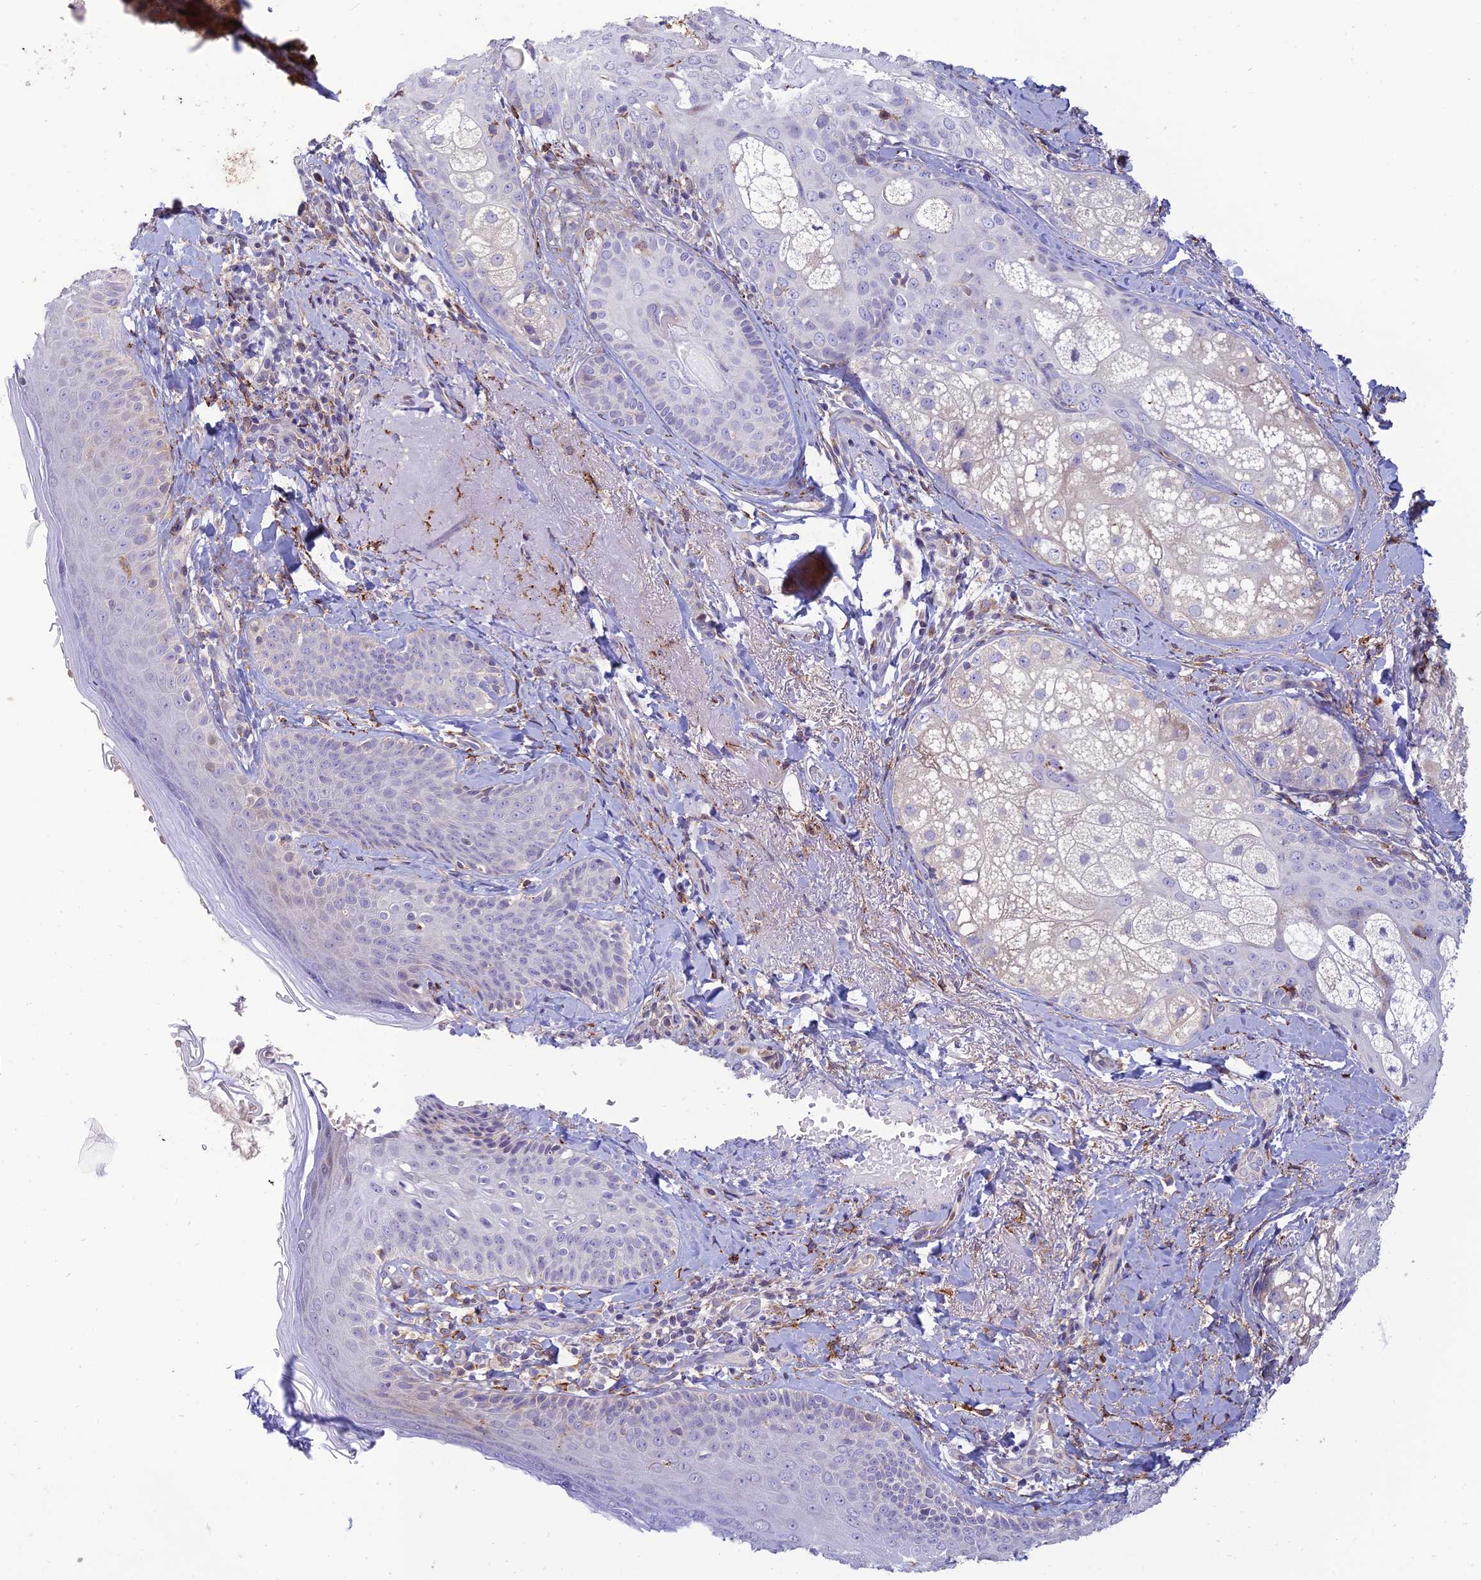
{"staining": {"intensity": "weak", "quantity": "25%-75%", "location": "cytoplasmic/membranous"}, "tissue": "skin", "cell_type": "Fibroblasts", "image_type": "normal", "snomed": [{"axis": "morphology", "description": "Normal tissue, NOS"}, {"axis": "topography", "description": "Skin"}], "caption": "Human skin stained with a brown dye exhibits weak cytoplasmic/membranous positive staining in approximately 25%-75% of fibroblasts.", "gene": "RCN3", "patient": {"sex": "male", "age": 57}}